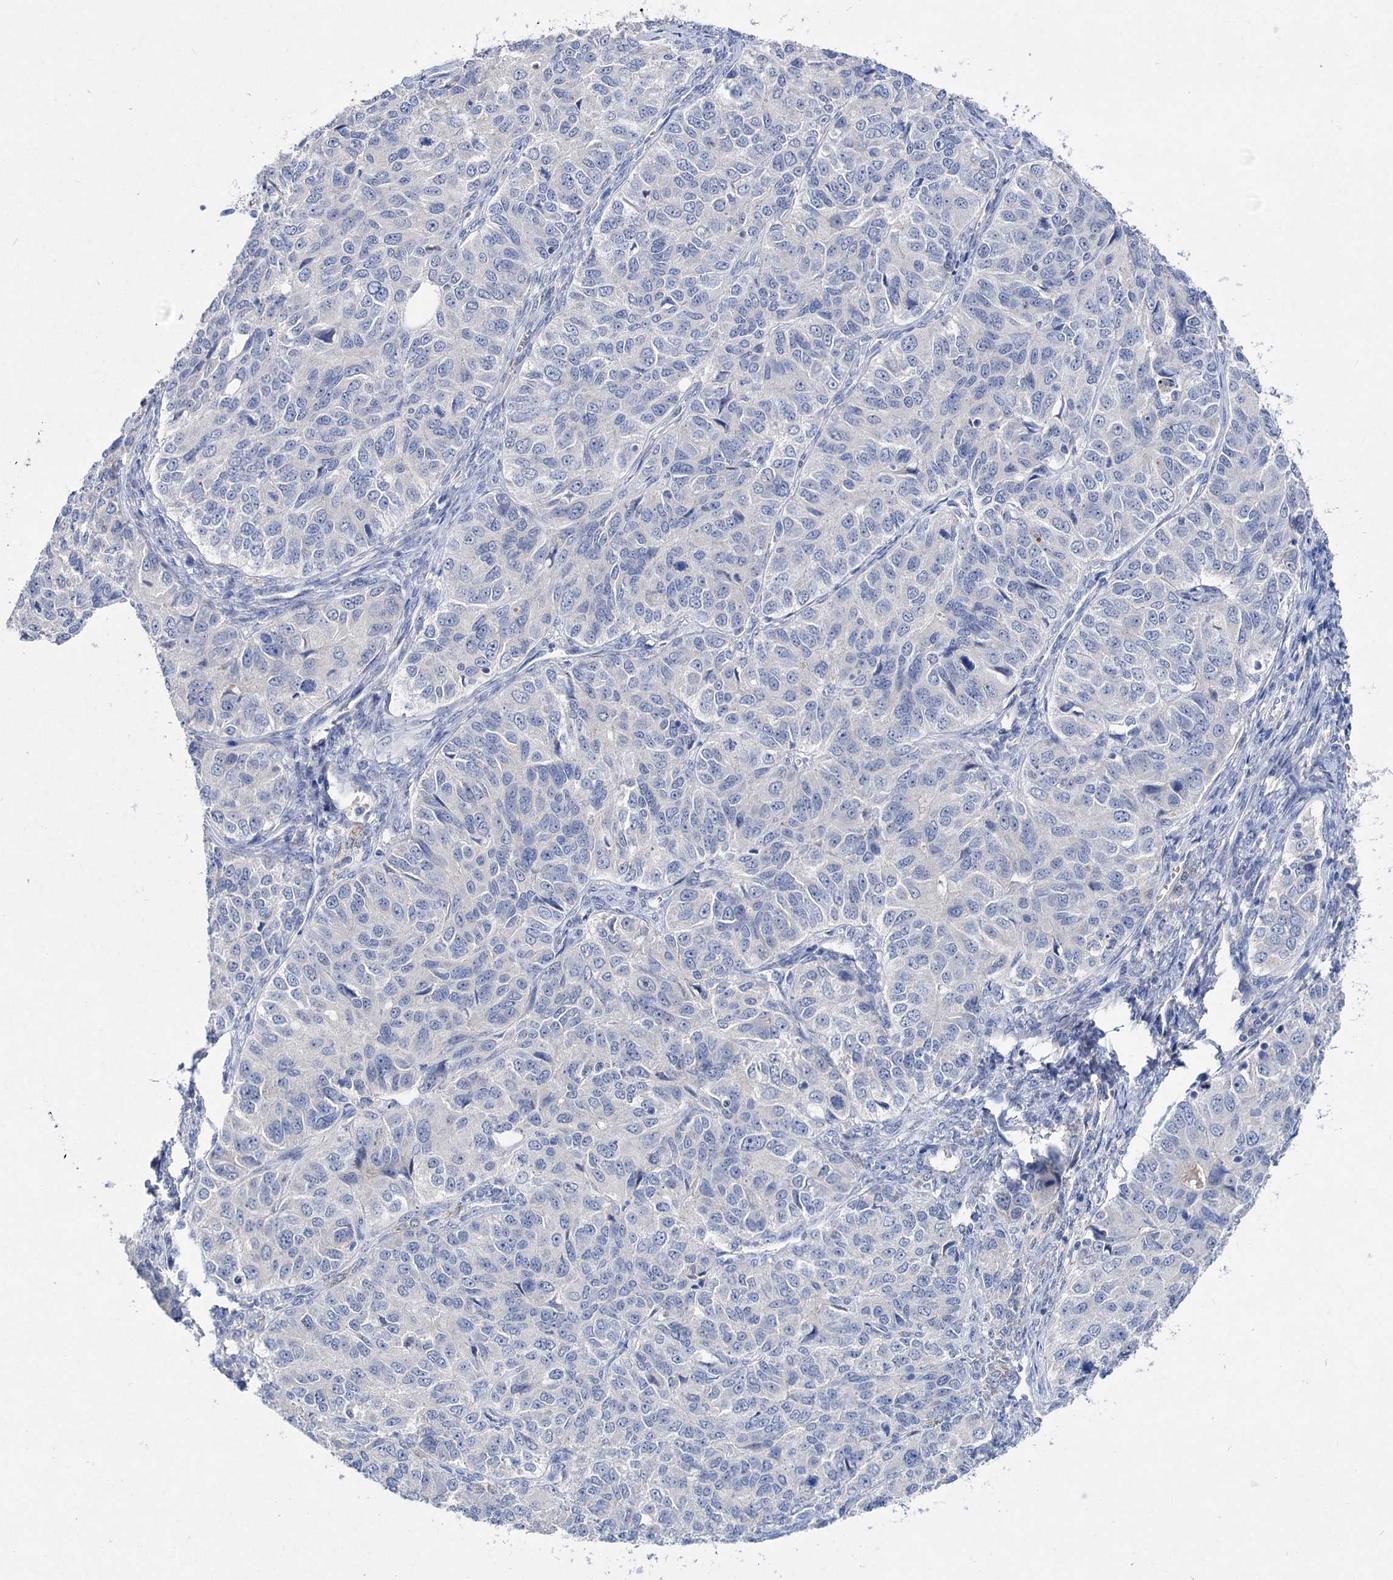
{"staining": {"intensity": "negative", "quantity": "none", "location": "none"}, "tissue": "ovarian cancer", "cell_type": "Tumor cells", "image_type": "cancer", "snomed": [{"axis": "morphology", "description": "Carcinoma, endometroid"}, {"axis": "topography", "description": "Ovary"}], "caption": "Tumor cells are negative for protein expression in human endometroid carcinoma (ovarian).", "gene": "ATP4A", "patient": {"sex": "female", "age": 51}}